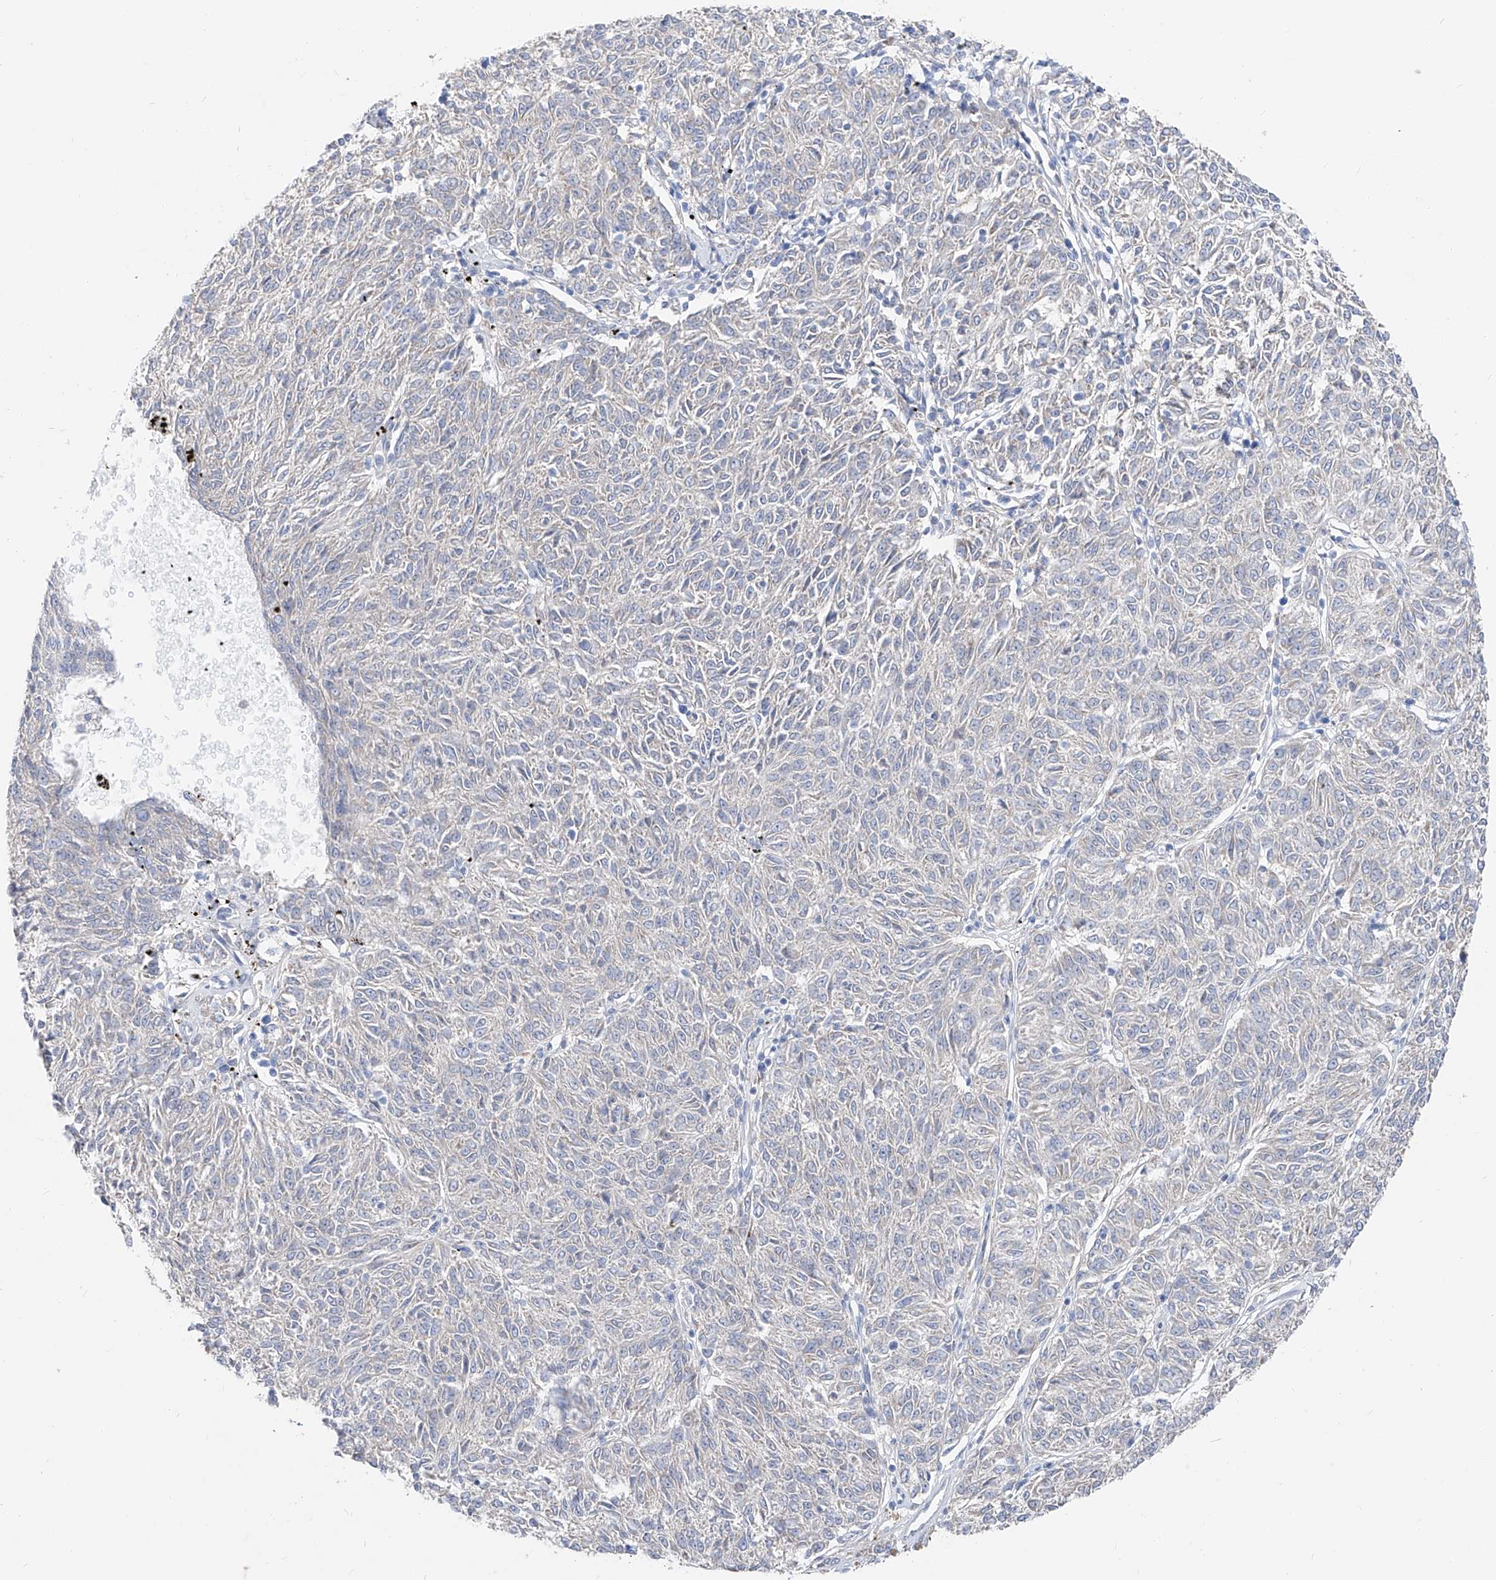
{"staining": {"intensity": "negative", "quantity": "none", "location": "none"}, "tissue": "melanoma", "cell_type": "Tumor cells", "image_type": "cancer", "snomed": [{"axis": "morphology", "description": "Malignant melanoma, NOS"}, {"axis": "topography", "description": "Skin"}], "caption": "DAB (3,3'-diaminobenzidine) immunohistochemical staining of human melanoma shows no significant positivity in tumor cells.", "gene": "UFL1", "patient": {"sex": "female", "age": 72}}